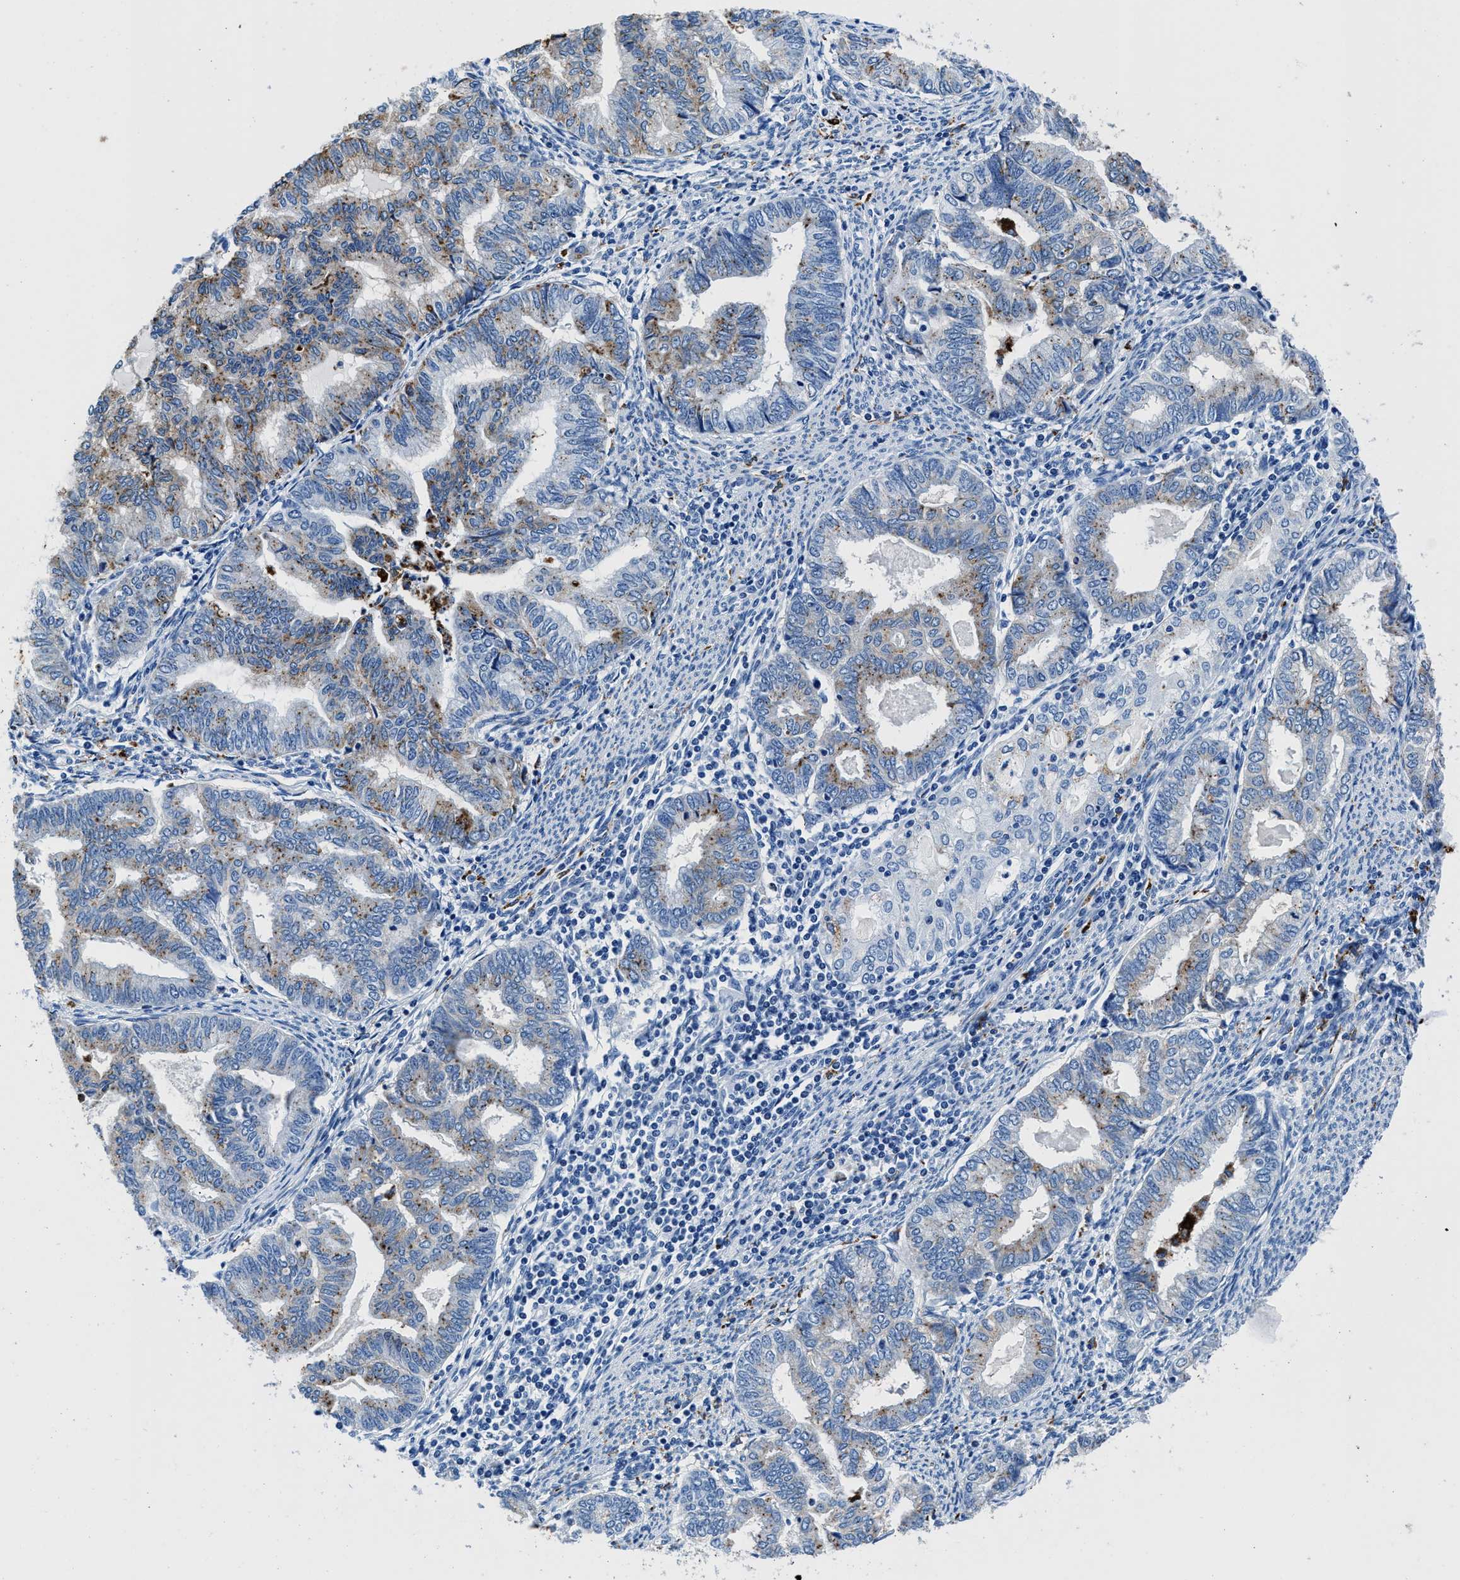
{"staining": {"intensity": "weak", "quantity": "25%-75%", "location": "cytoplasmic/membranous"}, "tissue": "endometrial cancer", "cell_type": "Tumor cells", "image_type": "cancer", "snomed": [{"axis": "morphology", "description": "Adenocarcinoma, NOS"}, {"axis": "topography", "description": "Endometrium"}], "caption": "Endometrial adenocarcinoma tissue exhibits weak cytoplasmic/membranous positivity in about 25%-75% of tumor cells (brown staining indicates protein expression, while blue staining denotes nuclei).", "gene": "OR14K1", "patient": {"sex": "female", "age": 79}}